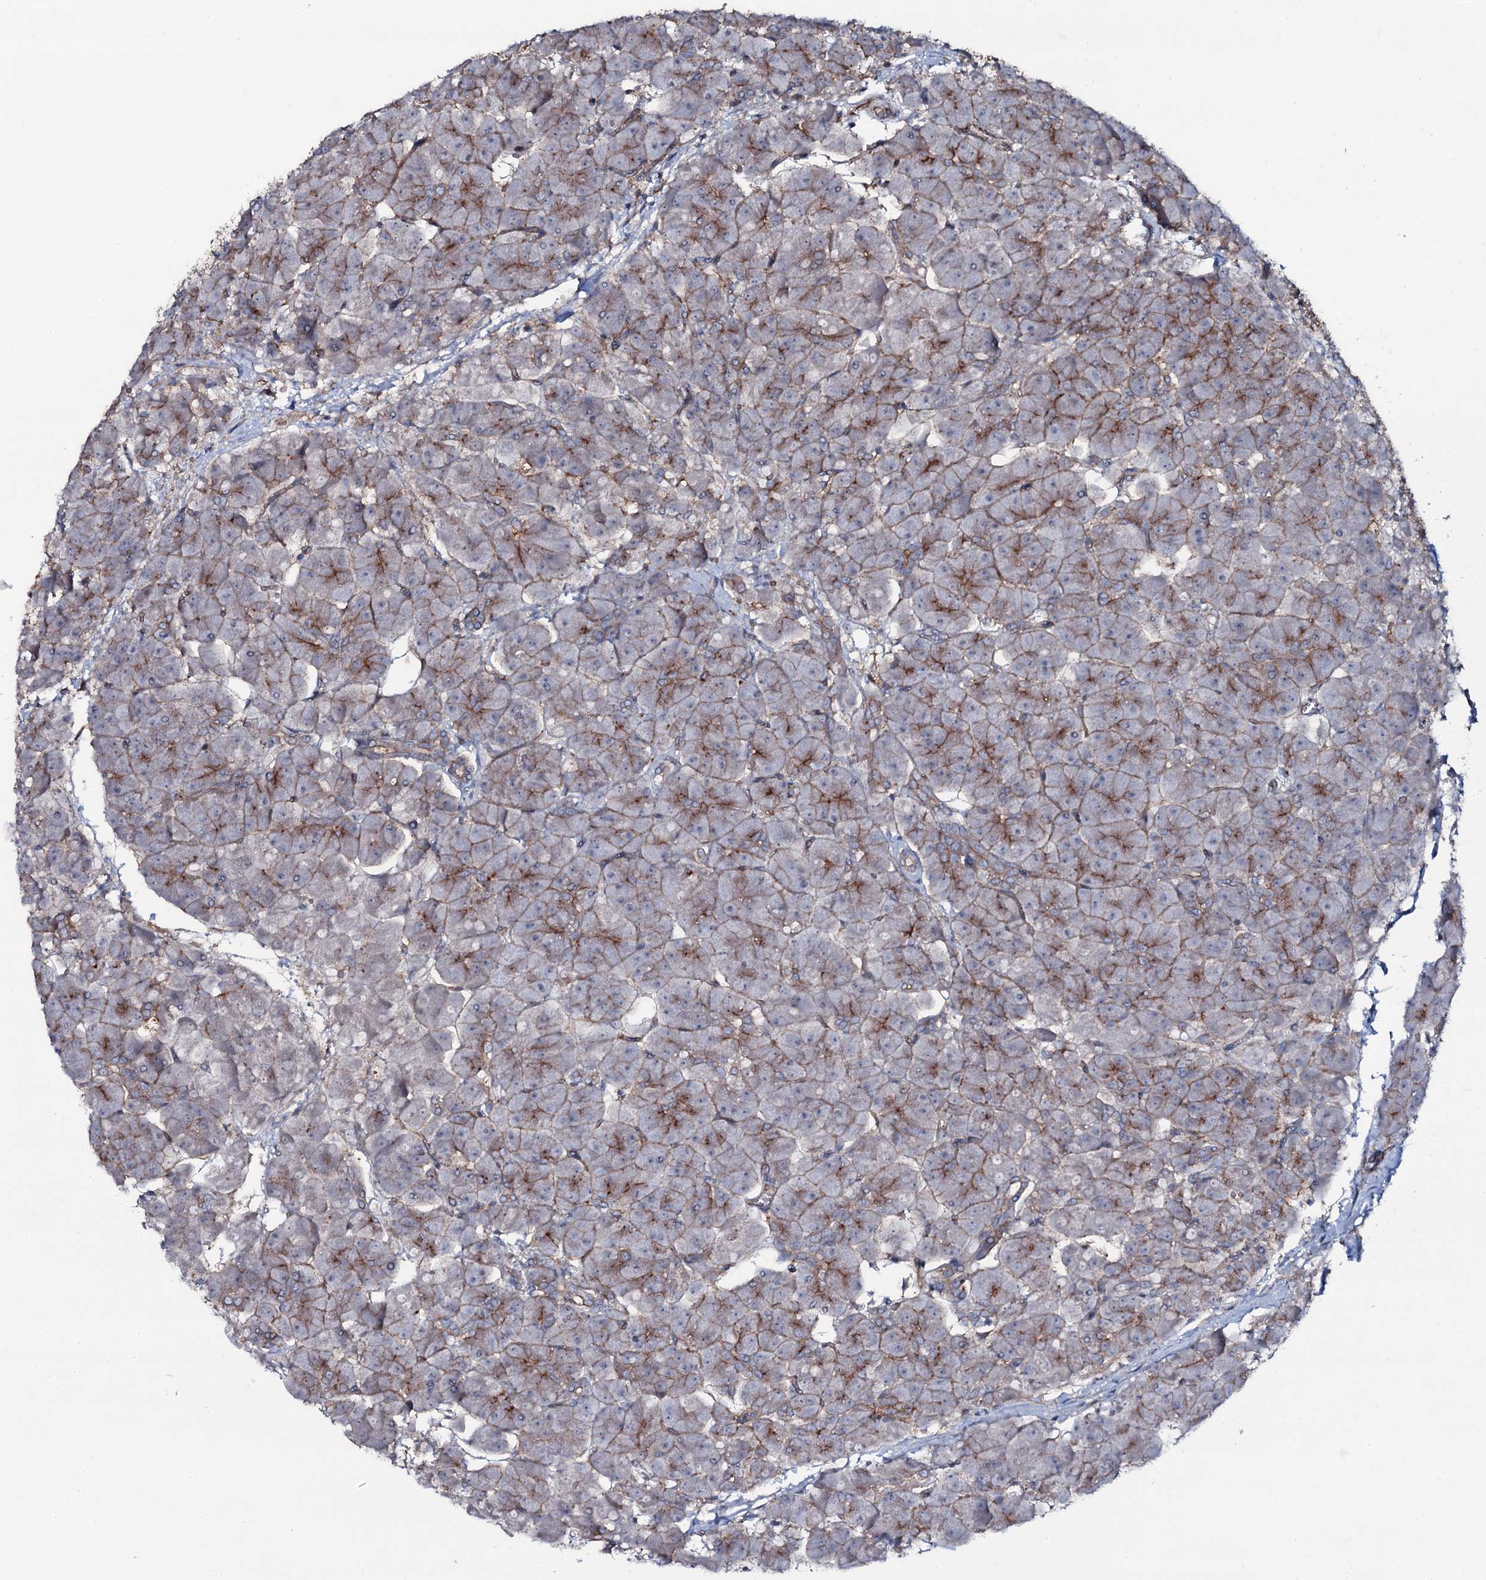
{"staining": {"intensity": "moderate", "quantity": "25%-75%", "location": "cytoplasmic/membranous"}, "tissue": "pancreas", "cell_type": "Exocrine glandular cells", "image_type": "normal", "snomed": [{"axis": "morphology", "description": "Normal tissue, NOS"}, {"axis": "topography", "description": "Pancreas"}], "caption": "This is a micrograph of immunohistochemistry staining of benign pancreas, which shows moderate staining in the cytoplasmic/membranous of exocrine glandular cells.", "gene": "SNAP23", "patient": {"sex": "male", "age": 66}}